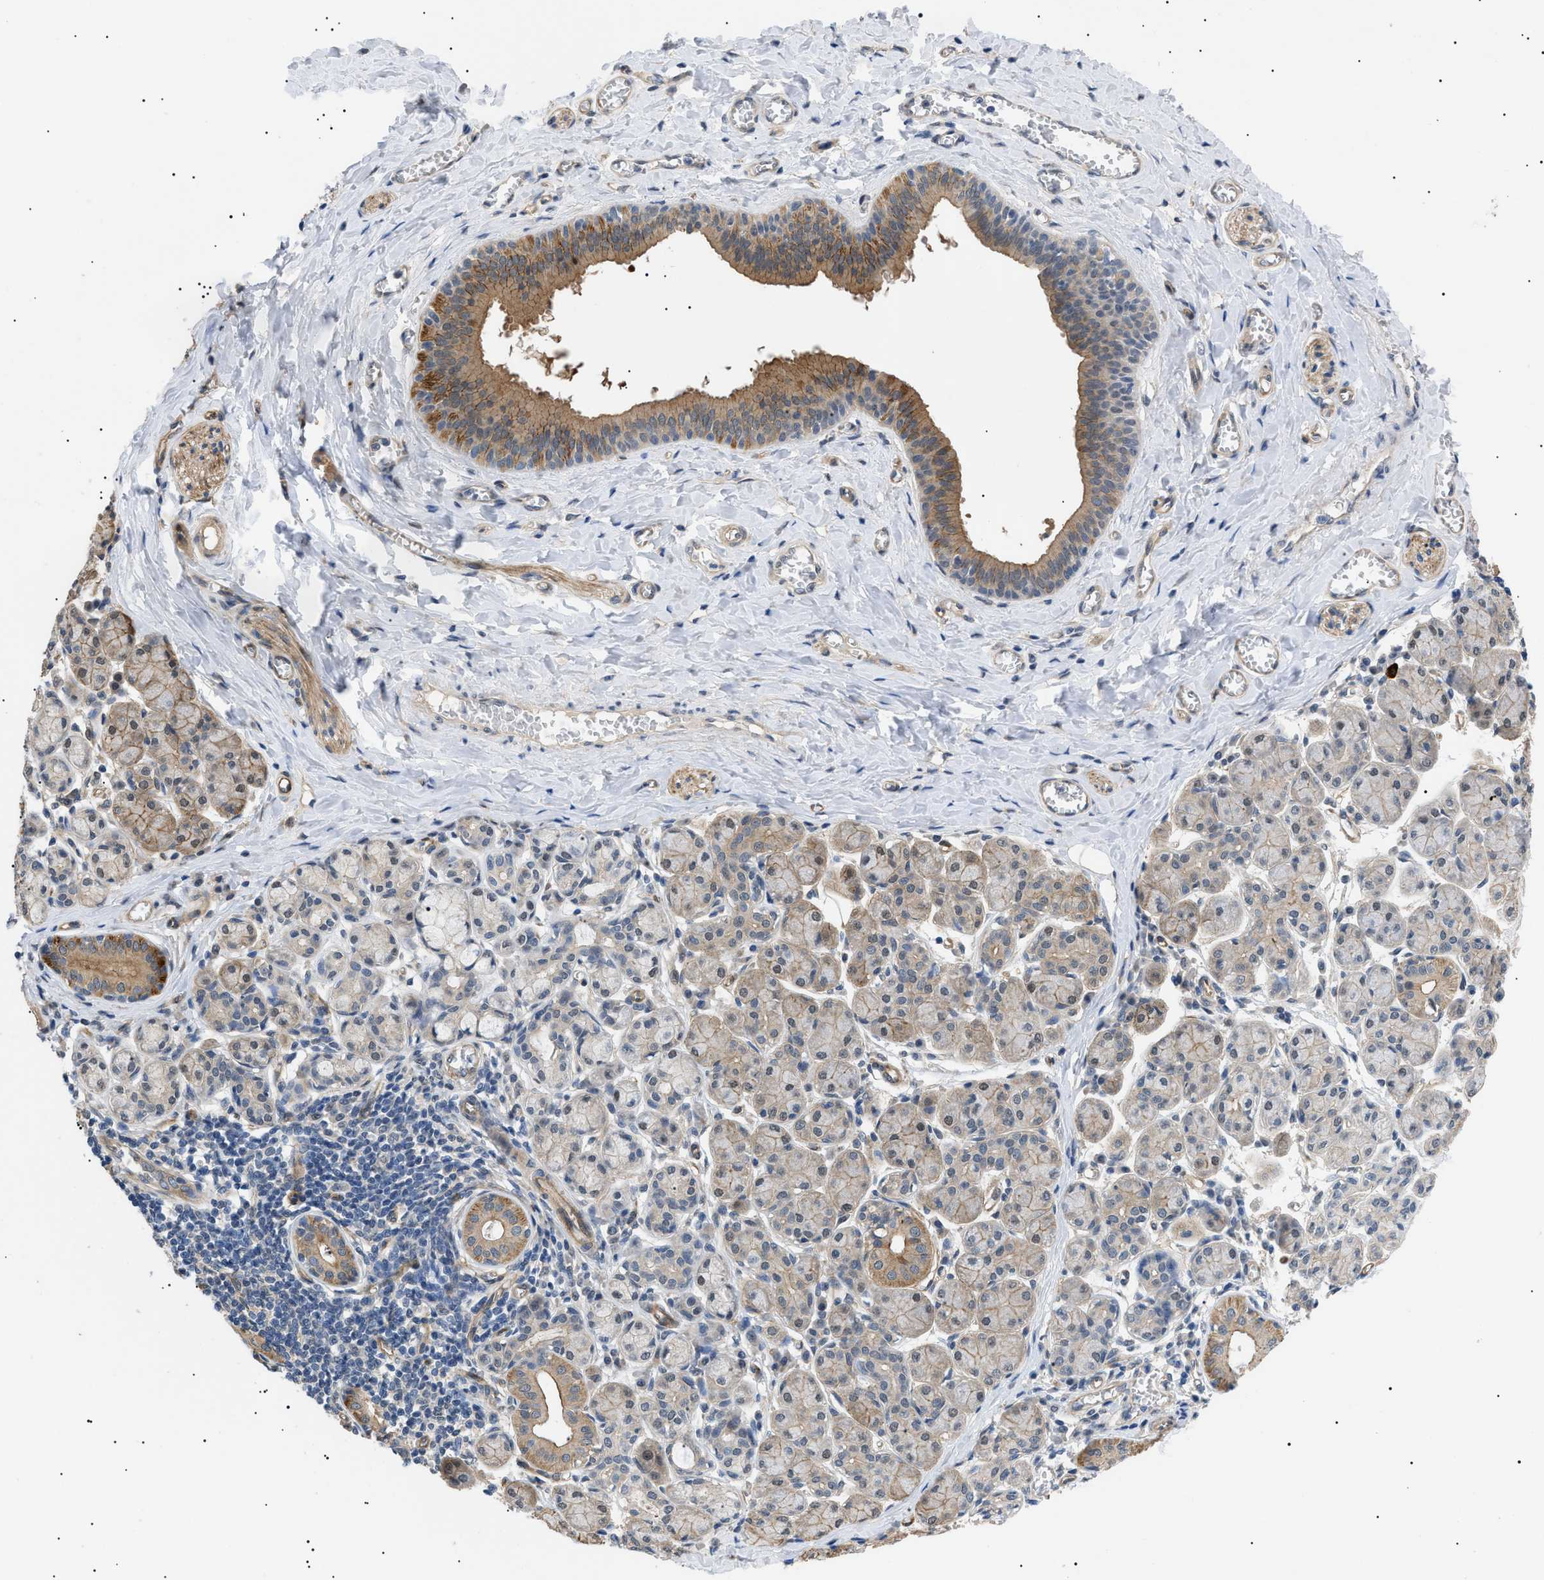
{"staining": {"intensity": "weak", "quantity": ">75%", "location": "cytoplasmic/membranous"}, "tissue": "salivary gland", "cell_type": "Glandular cells", "image_type": "normal", "snomed": [{"axis": "morphology", "description": "Normal tissue, NOS"}, {"axis": "morphology", "description": "Inflammation, NOS"}, {"axis": "topography", "description": "Lymph node"}, {"axis": "topography", "description": "Salivary gland"}], "caption": "Immunohistochemistry (IHC) histopathology image of normal salivary gland stained for a protein (brown), which exhibits low levels of weak cytoplasmic/membranous expression in approximately >75% of glandular cells.", "gene": "CRCP", "patient": {"sex": "male", "age": 3}}